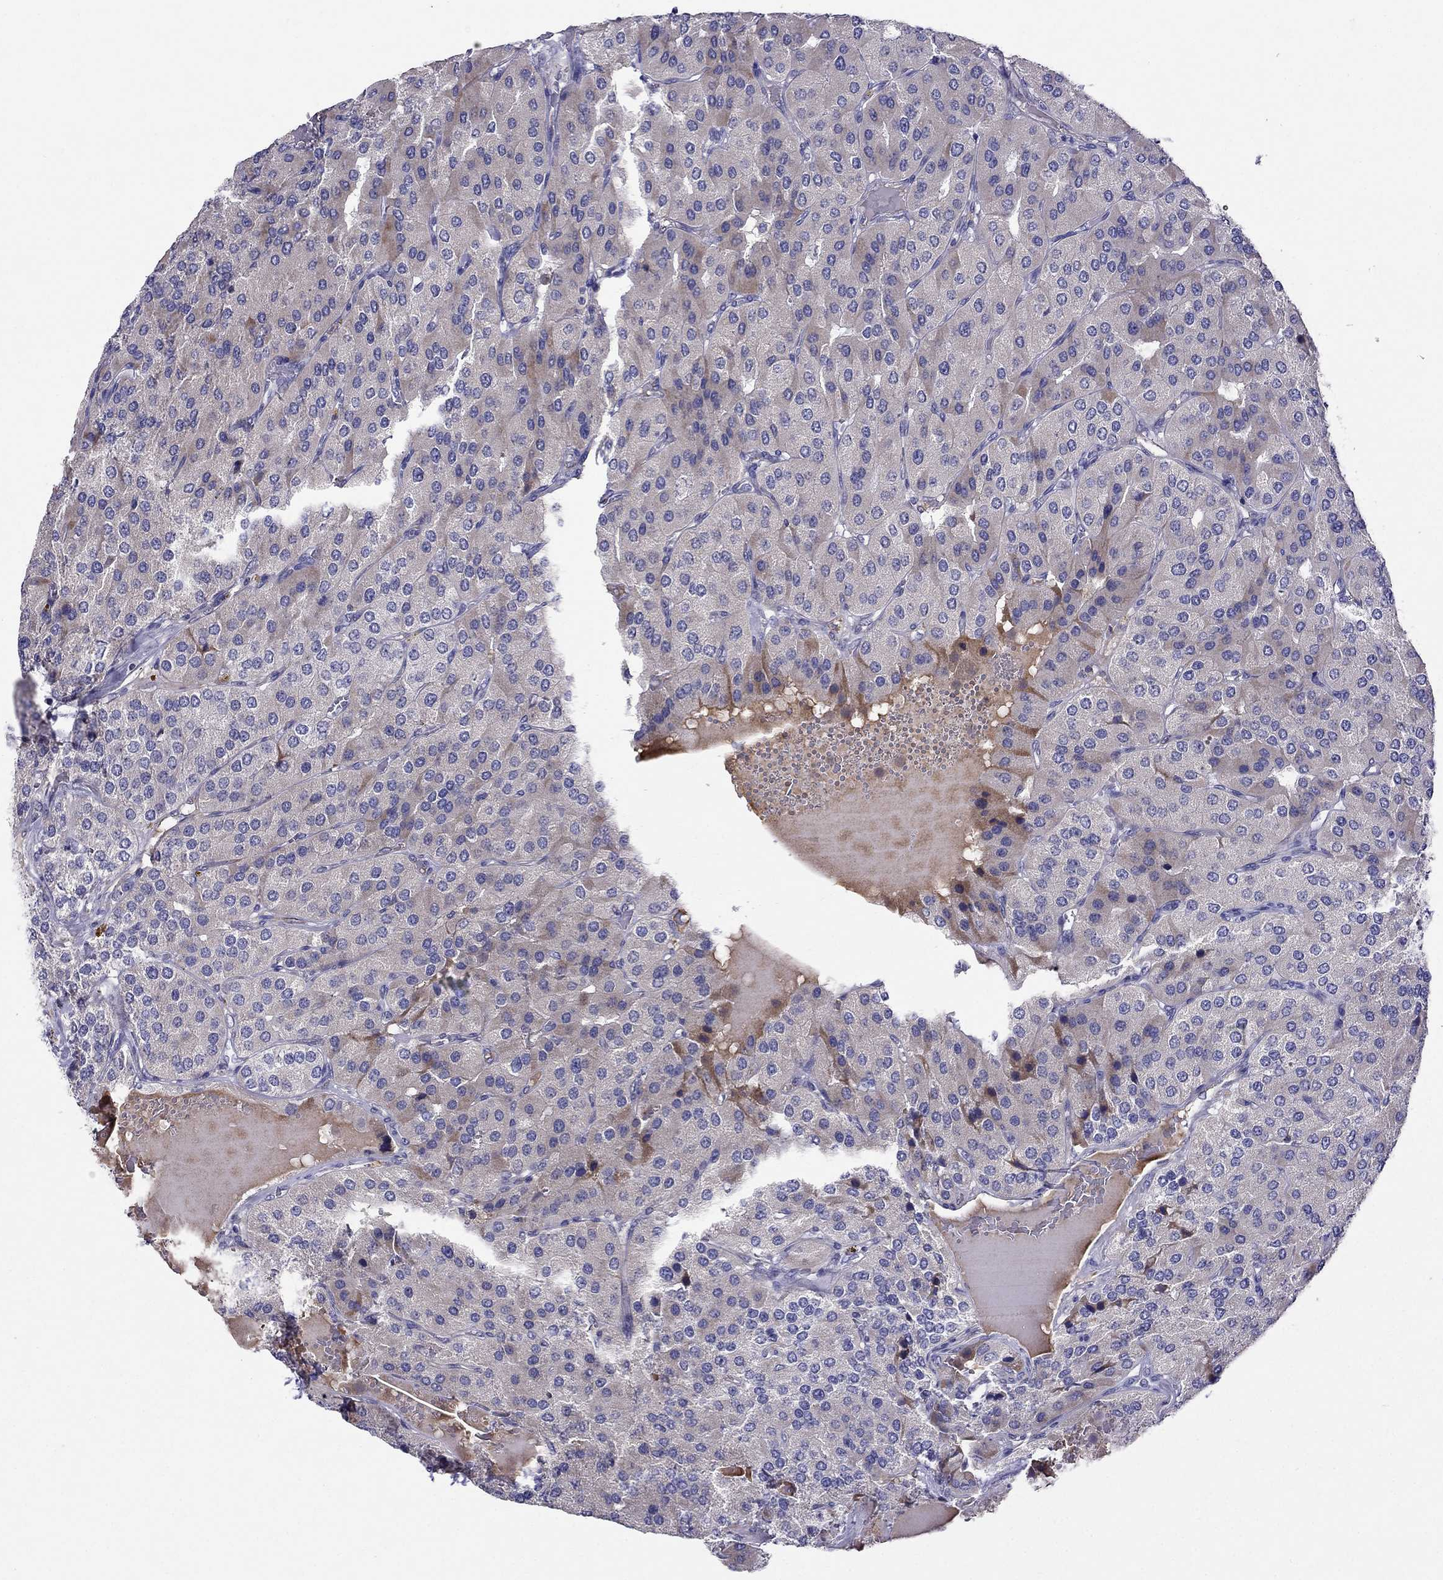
{"staining": {"intensity": "negative", "quantity": "none", "location": "none"}, "tissue": "parathyroid gland", "cell_type": "Glandular cells", "image_type": "normal", "snomed": [{"axis": "morphology", "description": "Normal tissue, NOS"}, {"axis": "morphology", "description": "Adenoma, NOS"}, {"axis": "topography", "description": "Parathyroid gland"}], "caption": "DAB immunohistochemical staining of benign human parathyroid gland shows no significant staining in glandular cells.", "gene": "SPINT4", "patient": {"sex": "female", "age": 86}}